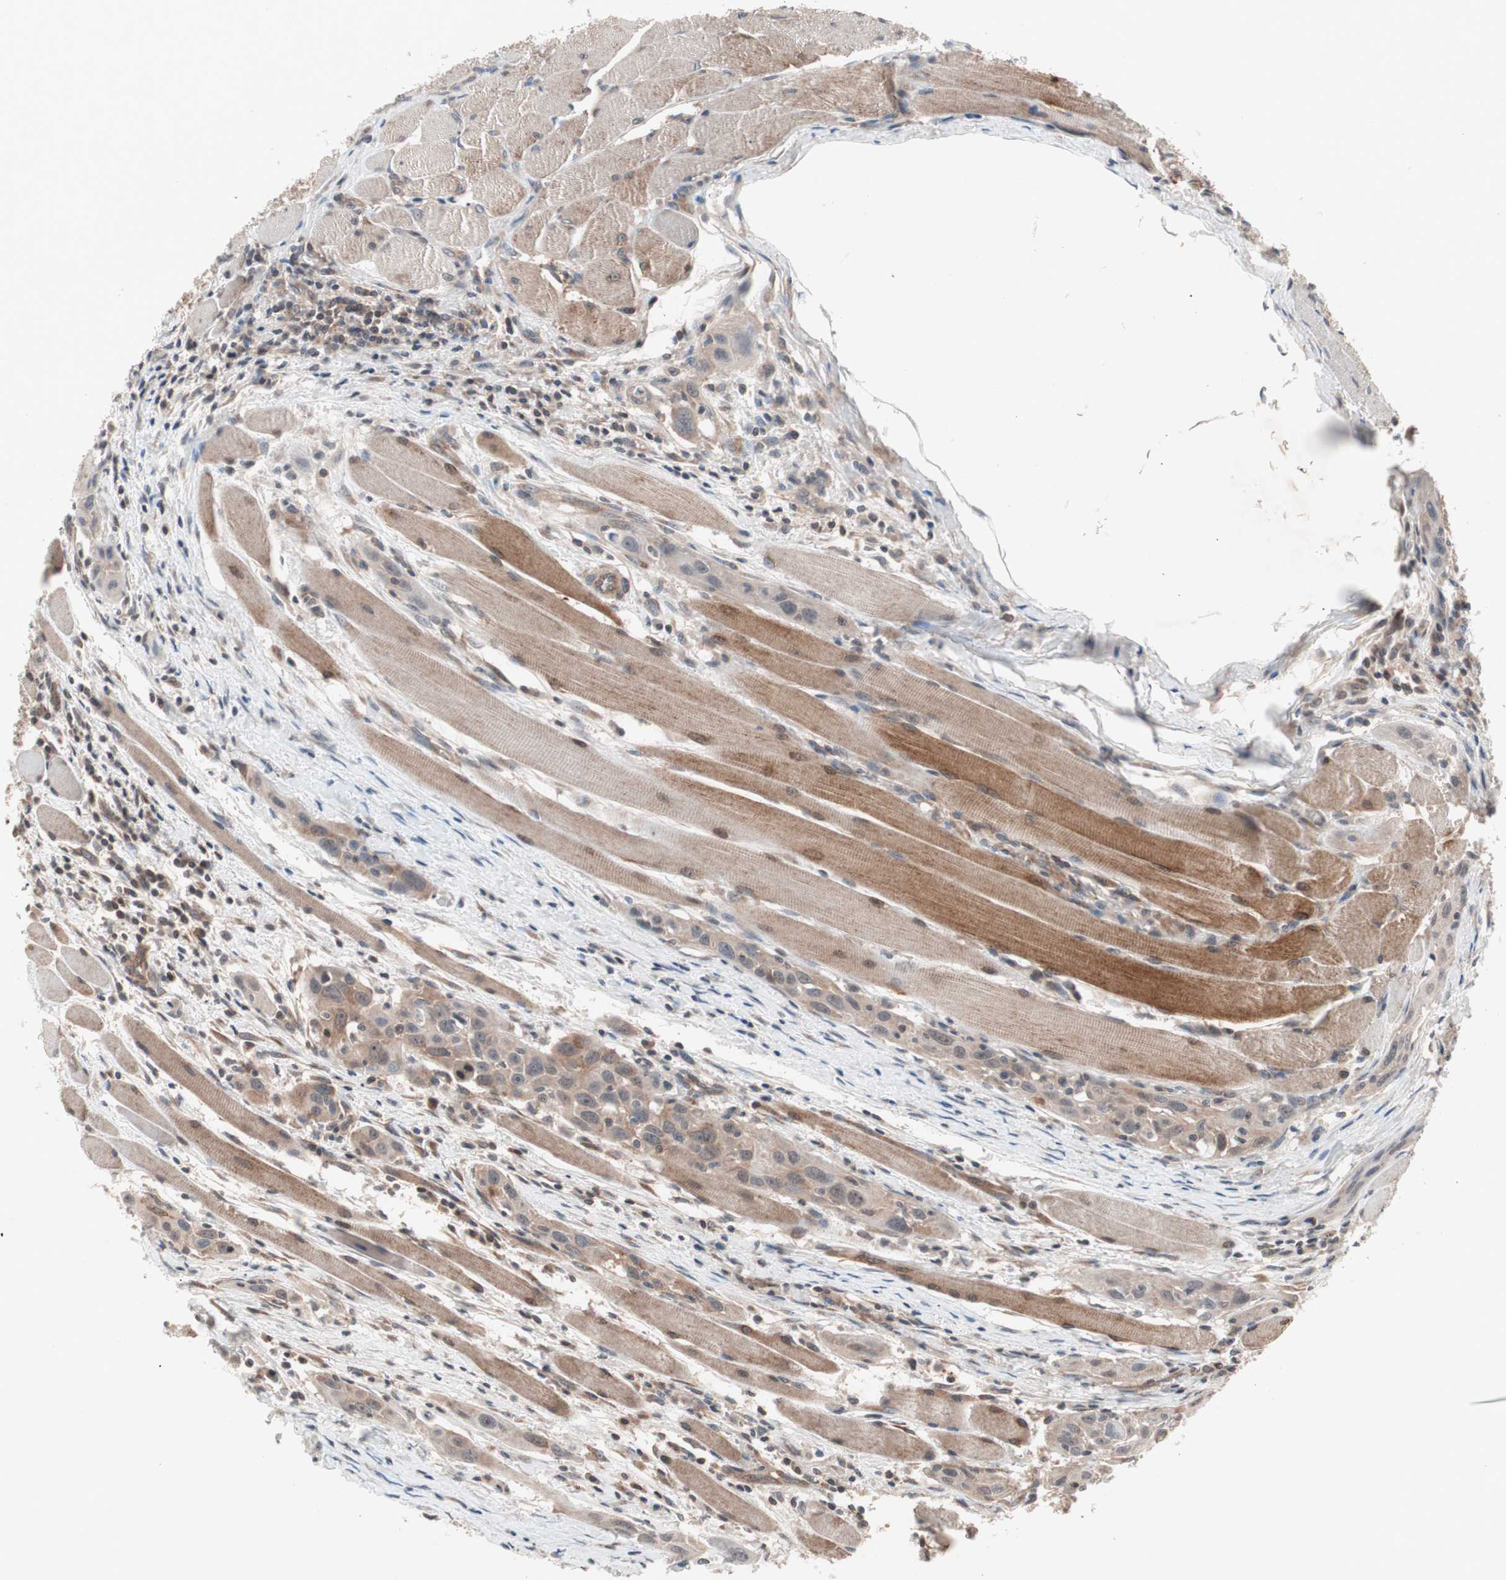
{"staining": {"intensity": "weak", "quantity": "<25%", "location": "cytoplasmic/membranous"}, "tissue": "head and neck cancer", "cell_type": "Tumor cells", "image_type": "cancer", "snomed": [{"axis": "morphology", "description": "Squamous cell carcinoma, NOS"}, {"axis": "topography", "description": "Oral tissue"}, {"axis": "topography", "description": "Head-Neck"}], "caption": "Immunohistochemistry photomicrograph of human squamous cell carcinoma (head and neck) stained for a protein (brown), which shows no positivity in tumor cells. The staining was performed using DAB (3,3'-diaminobenzidine) to visualize the protein expression in brown, while the nuclei were stained in blue with hematoxylin (Magnification: 20x).", "gene": "IRS1", "patient": {"sex": "female", "age": 50}}